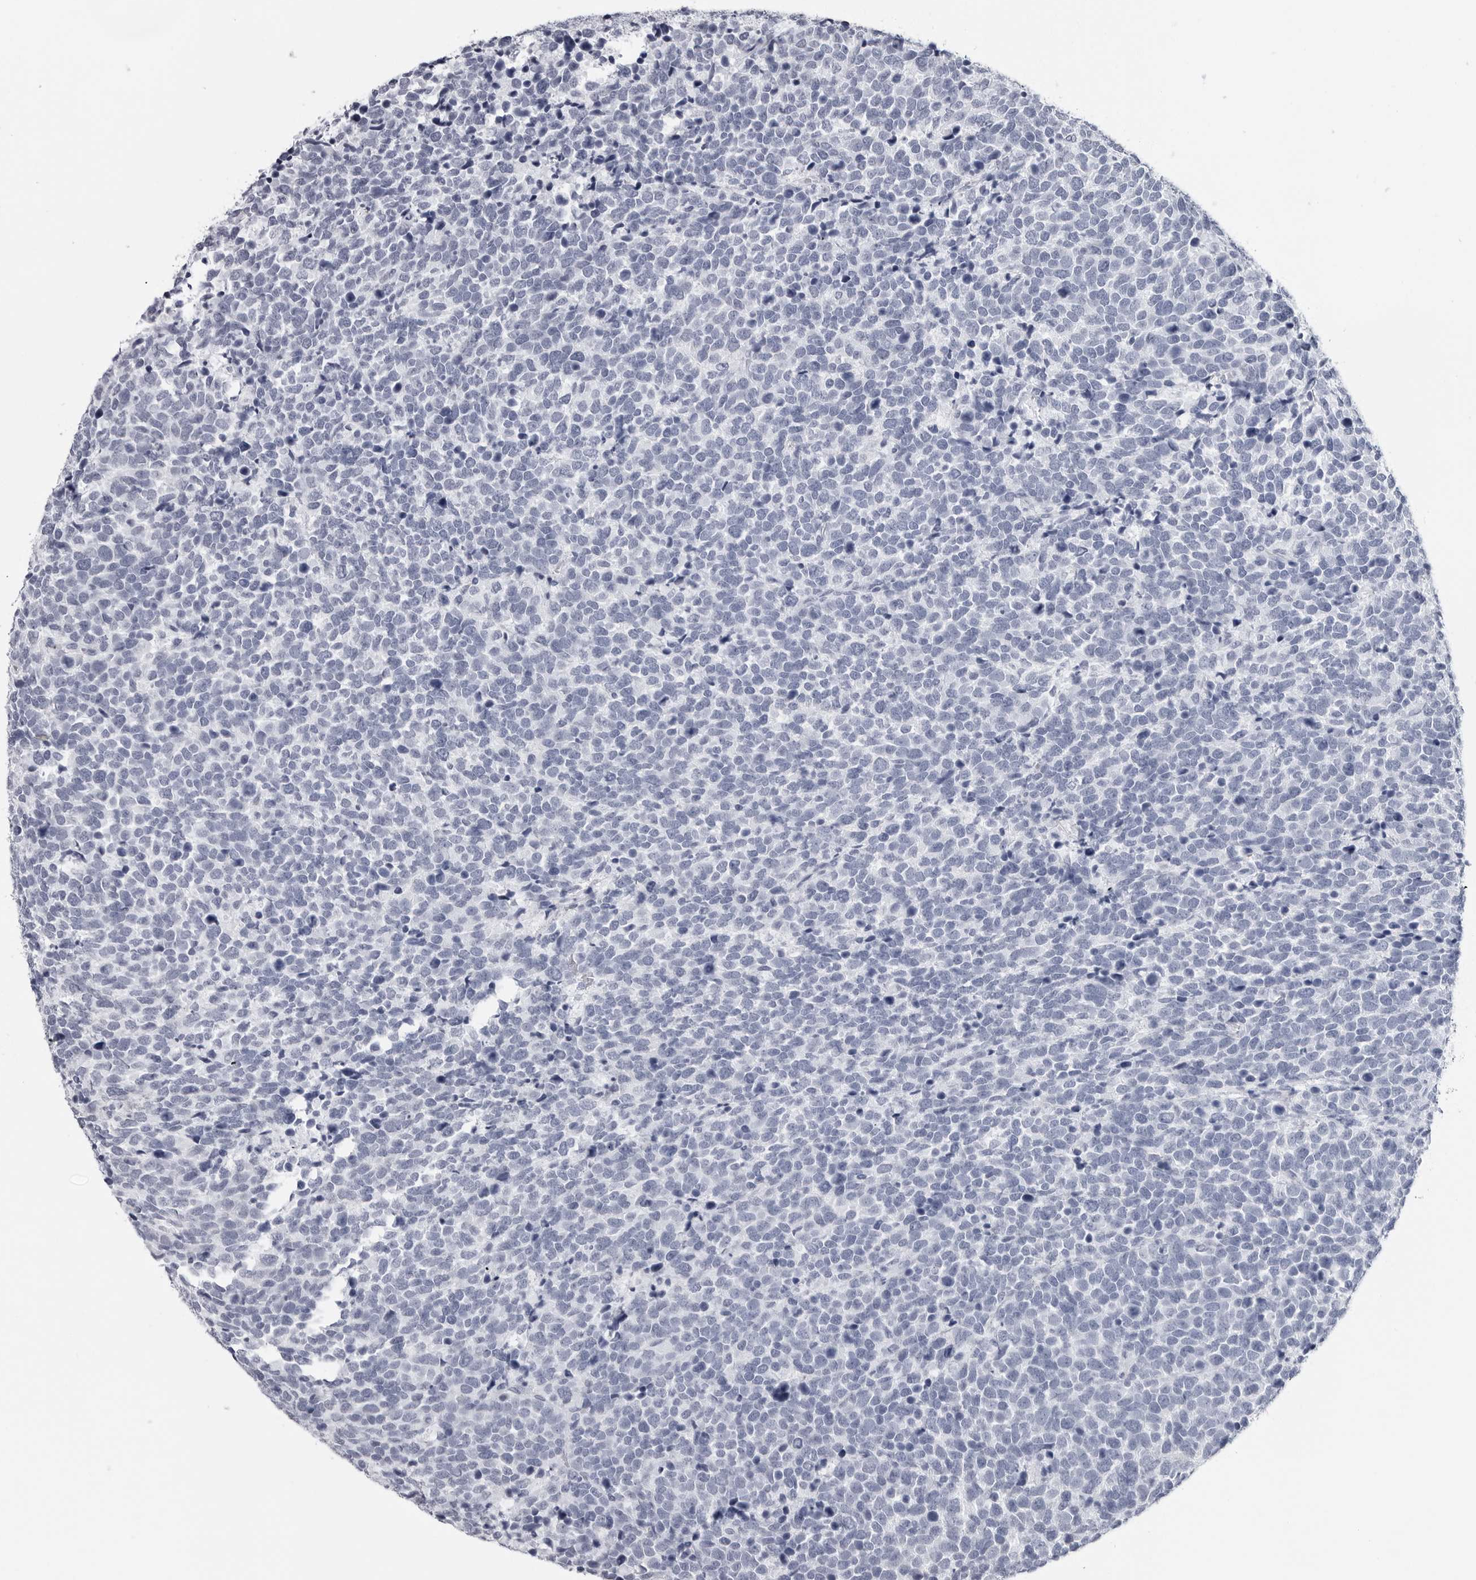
{"staining": {"intensity": "negative", "quantity": "none", "location": "none"}, "tissue": "urothelial cancer", "cell_type": "Tumor cells", "image_type": "cancer", "snomed": [{"axis": "morphology", "description": "Urothelial carcinoma, High grade"}, {"axis": "topography", "description": "Urinary bladder"}], "caption": "DAB immunohistochemical staining of urothelial cancer displays no significant expression in tumor cells. (Stains: DAB immunohistochemistry (IHC) with hematoxylin counter stain, Microscopy: brightfield microscopy at high magnification).", "gene": "PGA3", "patient": {"sex": "female", "age": 82}}